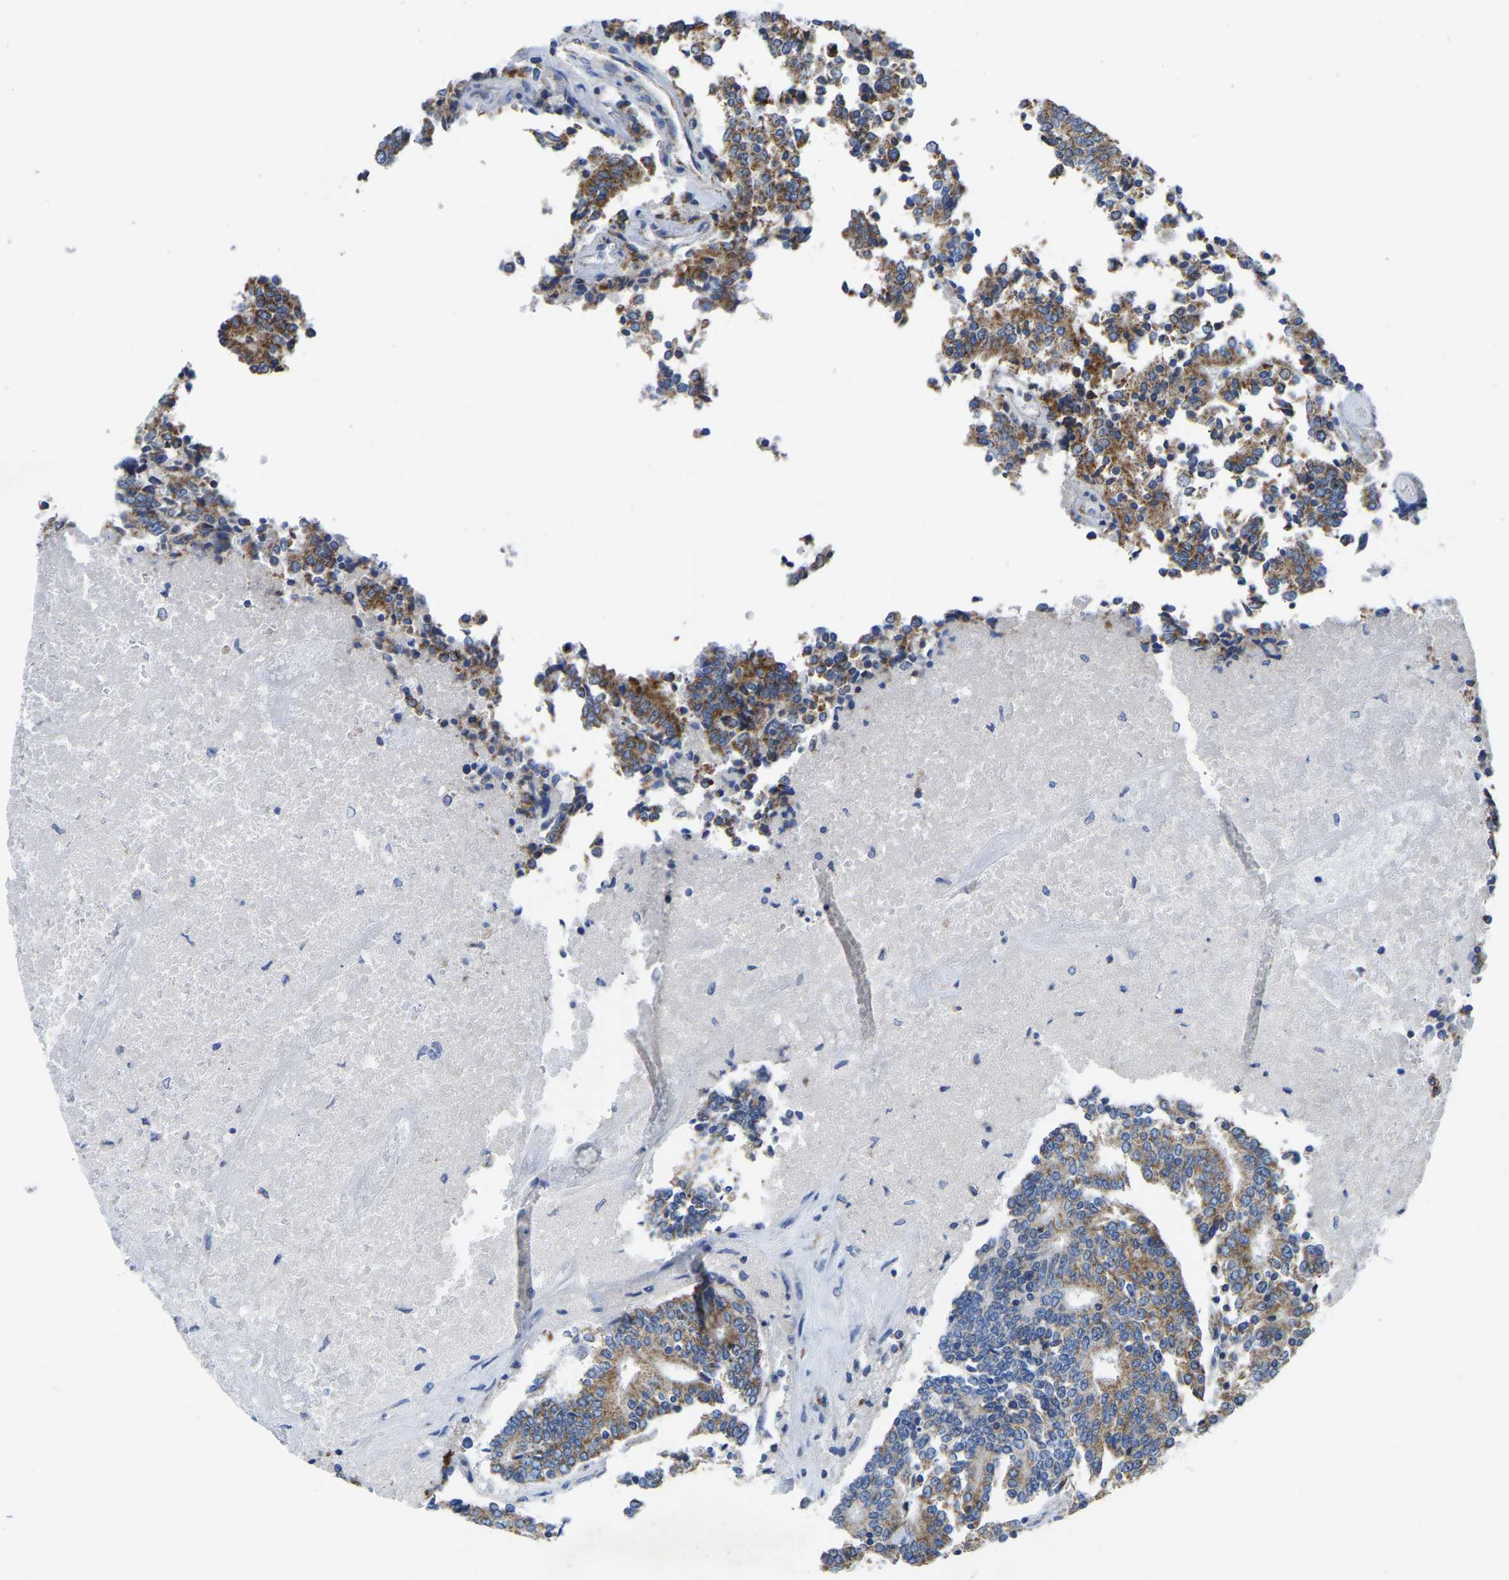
{"staining": {"intensity": "moderate", "quantity": ">75%", "location": "cytoplasmic/membranous"}, "tissue": "prostate cancer", "cell_type": "Tumor cells", "image_type": "cancer", "snomed": [{"axis": "morphology", "description": "Normal tissue, NOS"}, {"axis": "morphology", "description": "Adenocarcinoma, High grade"}, {"axis": "topography", "description": "Prostate"}, {"axis": "topography", "description": "Seminal veicle"}], "caption": "Tumor cells show medium levels of moderate cytoplasmic/membranous positivity in about >75% of cells in prostate adenocarcinoma (high-grade).", "gene": "ETFA", "patient": {"sex": "male", "age": 55}}